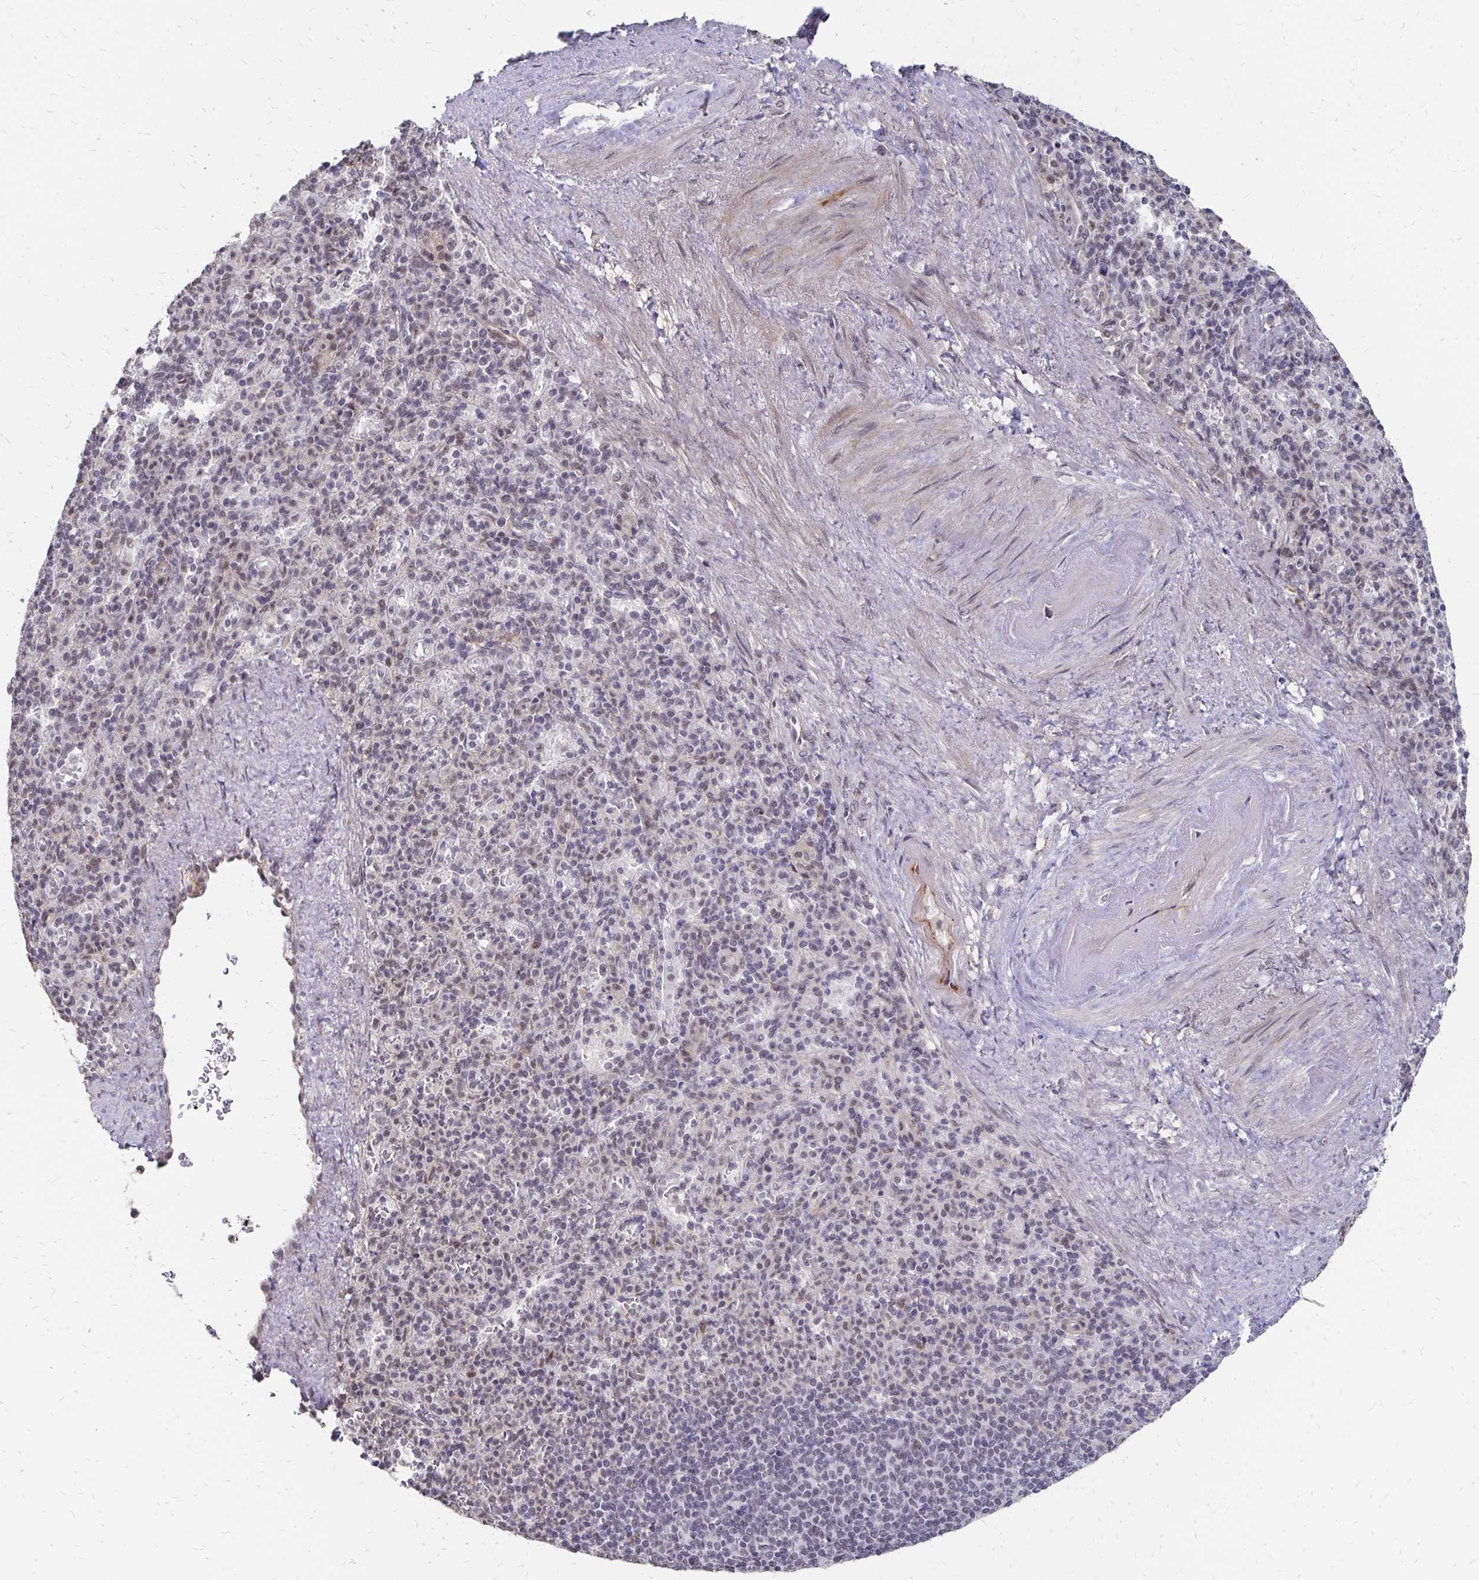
{"staining": {"intensity": "negative", "quantity": "none", "location": "none"}, "tissue": "spleen", "cell_type": "Cells in red pulp", "image_type": "normal", "snomed": [{"axis": "morphology", "description": "Normal tissue, NOS"}, {"axis": "topography", "description": "Spleen"}], "caption": "Human spleen stained for a protein using IHC exhibits no expression in cells in red pulp.", "gene": "CLASRP", "patient": {"sex": "female", "age": 74}}